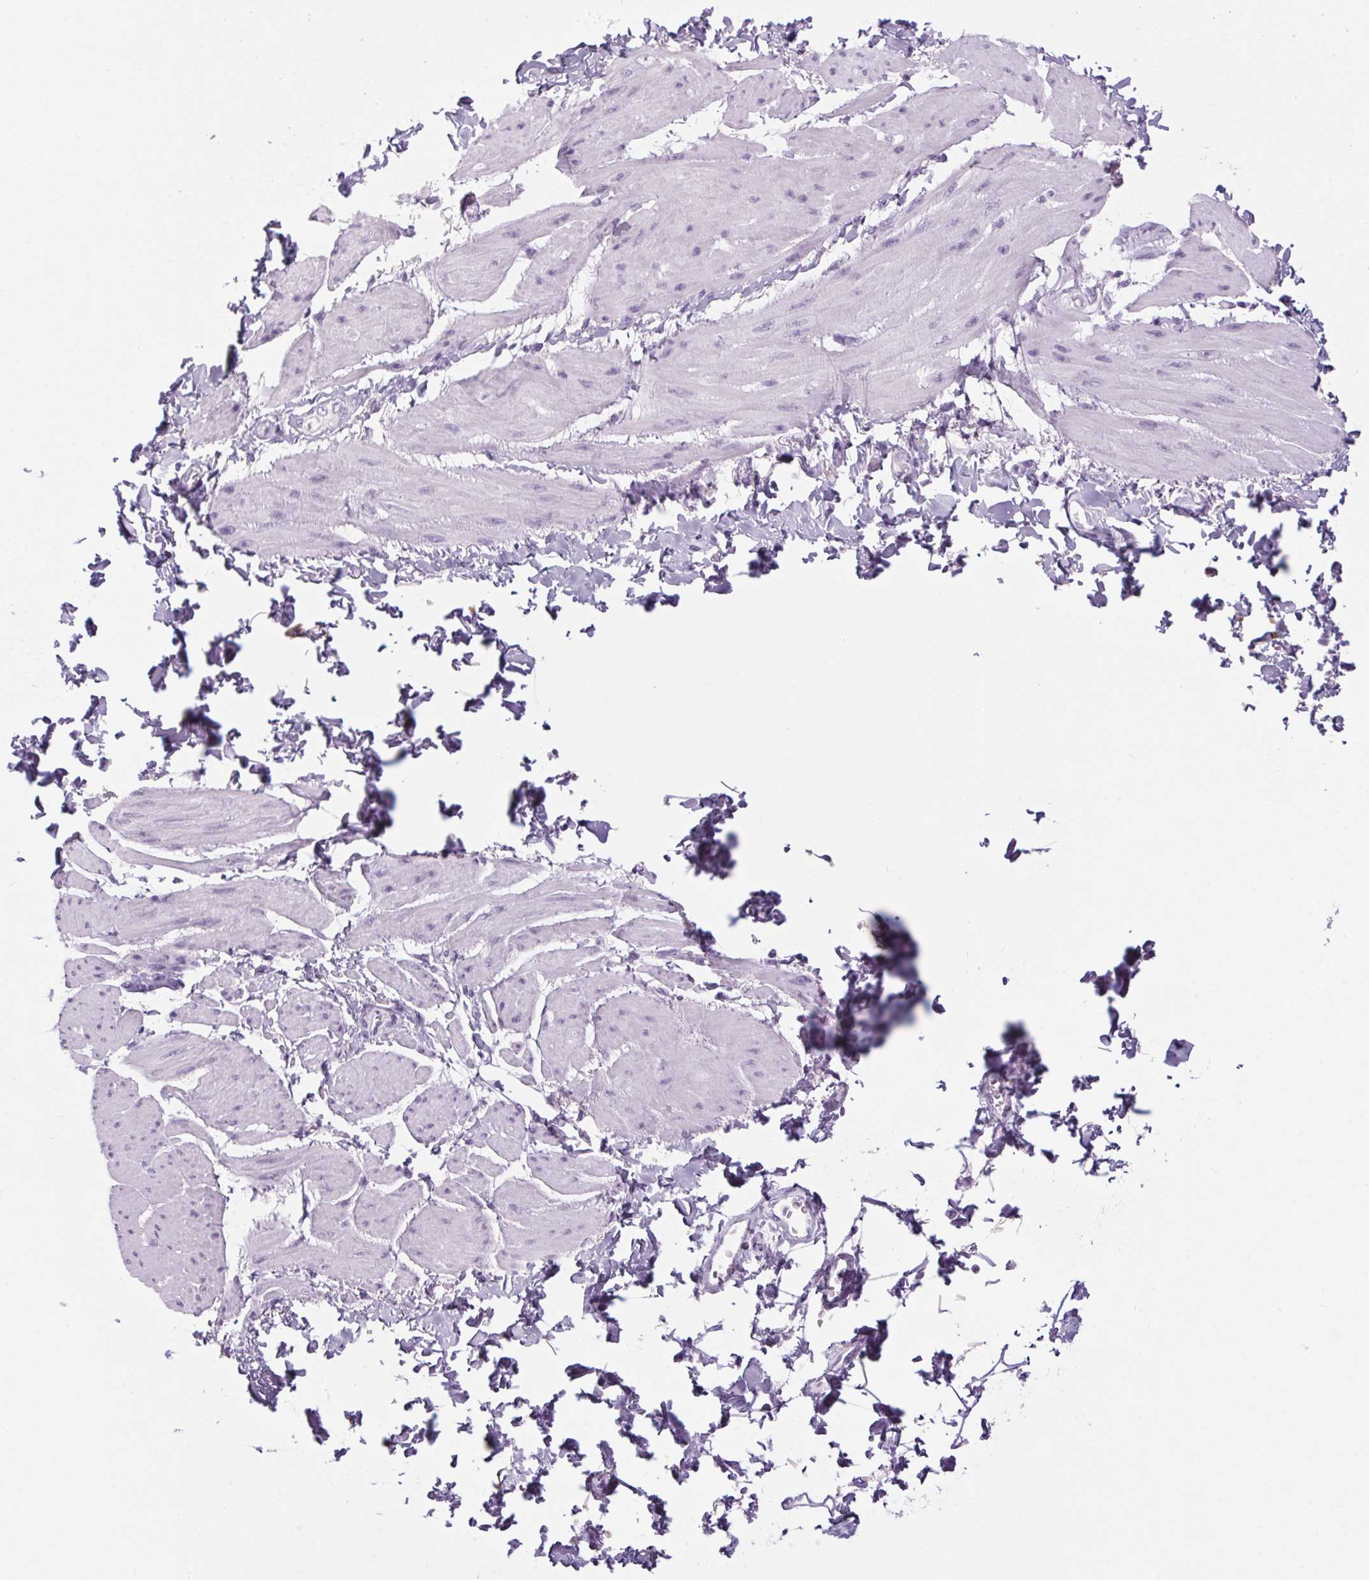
{"staining": {"intensity": "negative", "quantity": "none", "location": "none"}, "tissue": "adipose tissue", "cell_type": "Adipocytes", "image_type": "normal", "snomed": [{"axis": "morphology", "description": "Normal tissue, NOS"}, {"axis": "topography", "description": "Prostate"}, {"axis": "topography", "description": "Peripheral nerve tissue"}], "caption": "This is a photomicrograph of immunohistochemistry staining of unremarkable adipose tissue, which shows no expression in adipocytes.", "gene": "RPTN", "patient": {"sex": "male", "age": 55}}